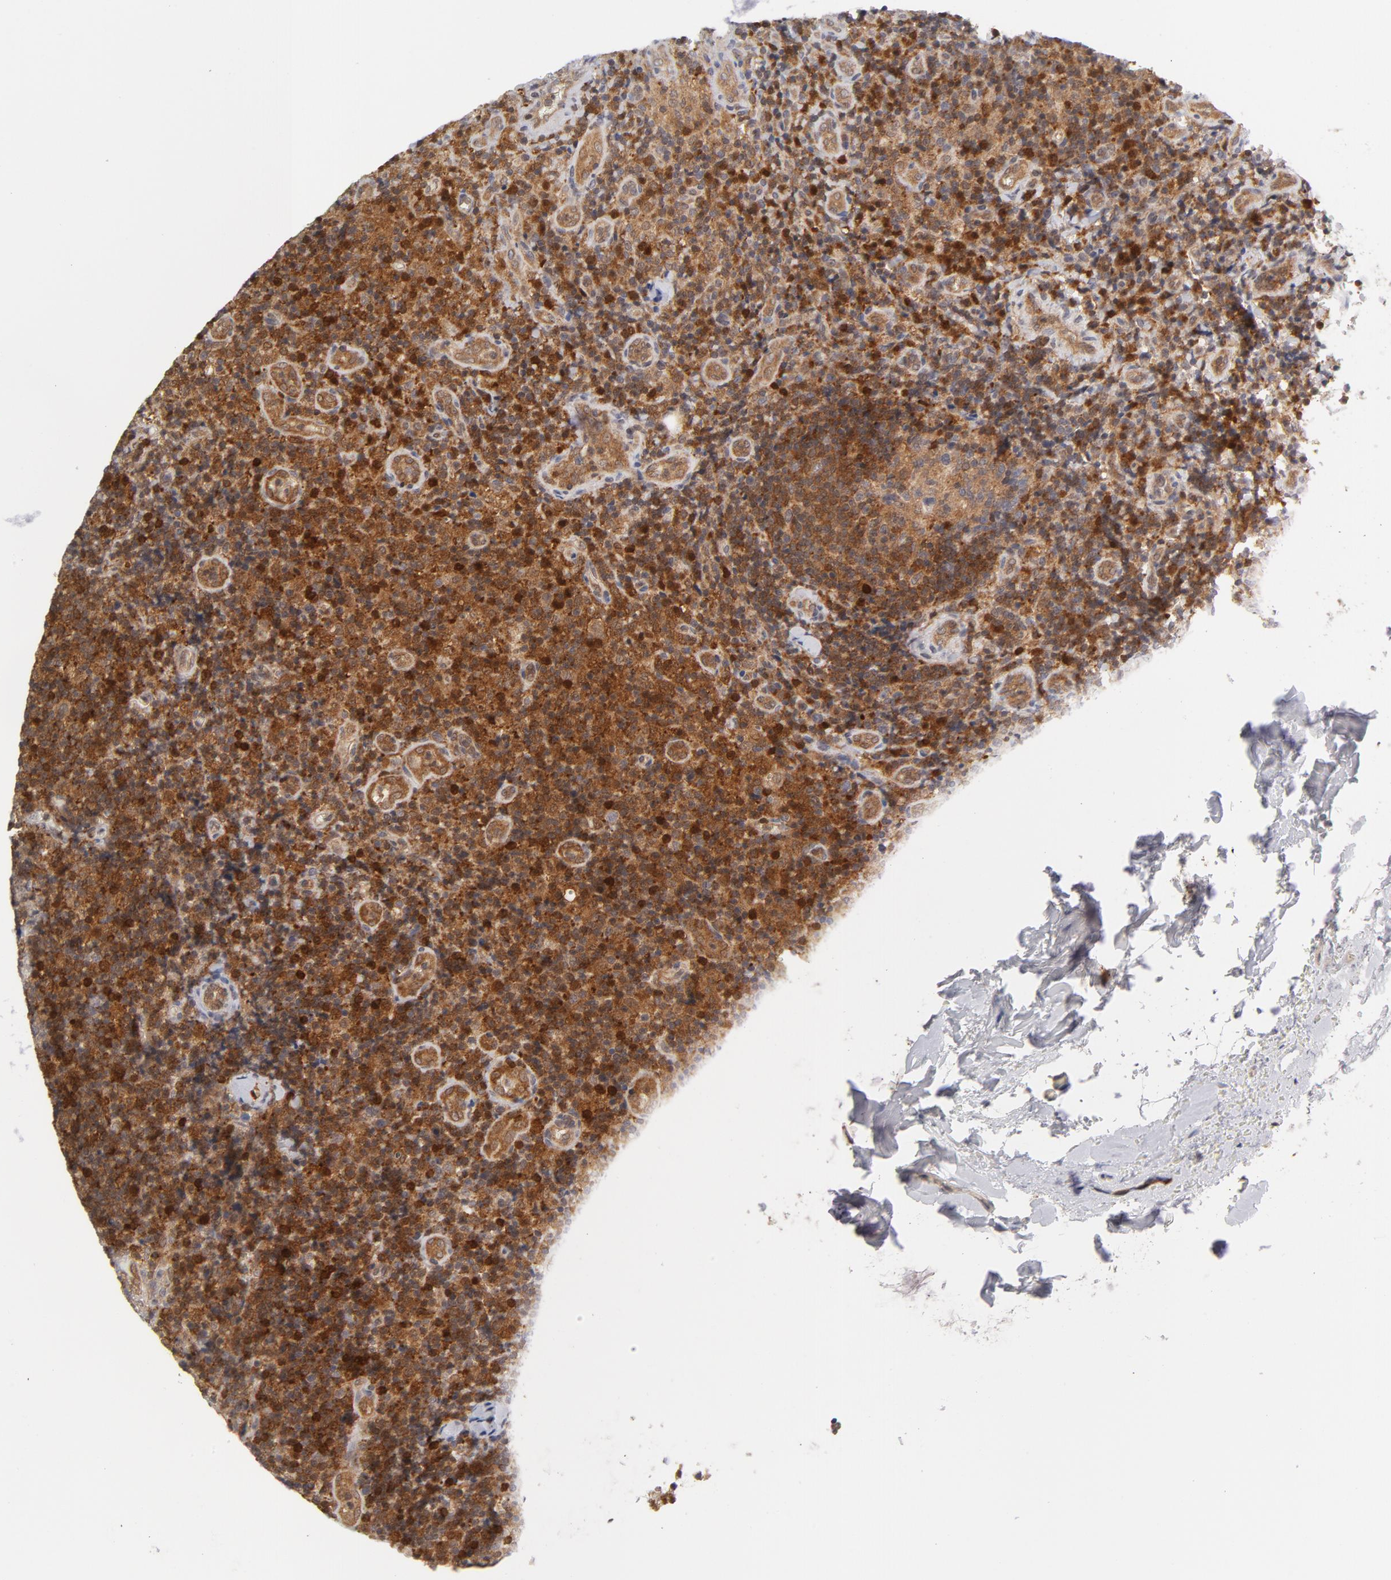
{"staining": {"intensity": "moderate", "quantity": ">75%", "location": "cytoplasmic/membranous"}, "tissue": "lymph node", "cell_type": "Germinal center cells", "image_type": "normal", "snomed": [{"axis": "morphology", "description": "Normal tissue, NOS"}, {"axis": "morphology", "description": "Inflammation, NOS"}, {"axis": "topography", "description": "Lymph node"}], "caption": "Immunohistochemical staining of unremarkable human lymph node demonstrates moderate cytoplasmic/membranous protein expression in approximately >75% of germinal center cells.", "gene": "TRADD", "patient": {"sex": "male", "age": 46}}